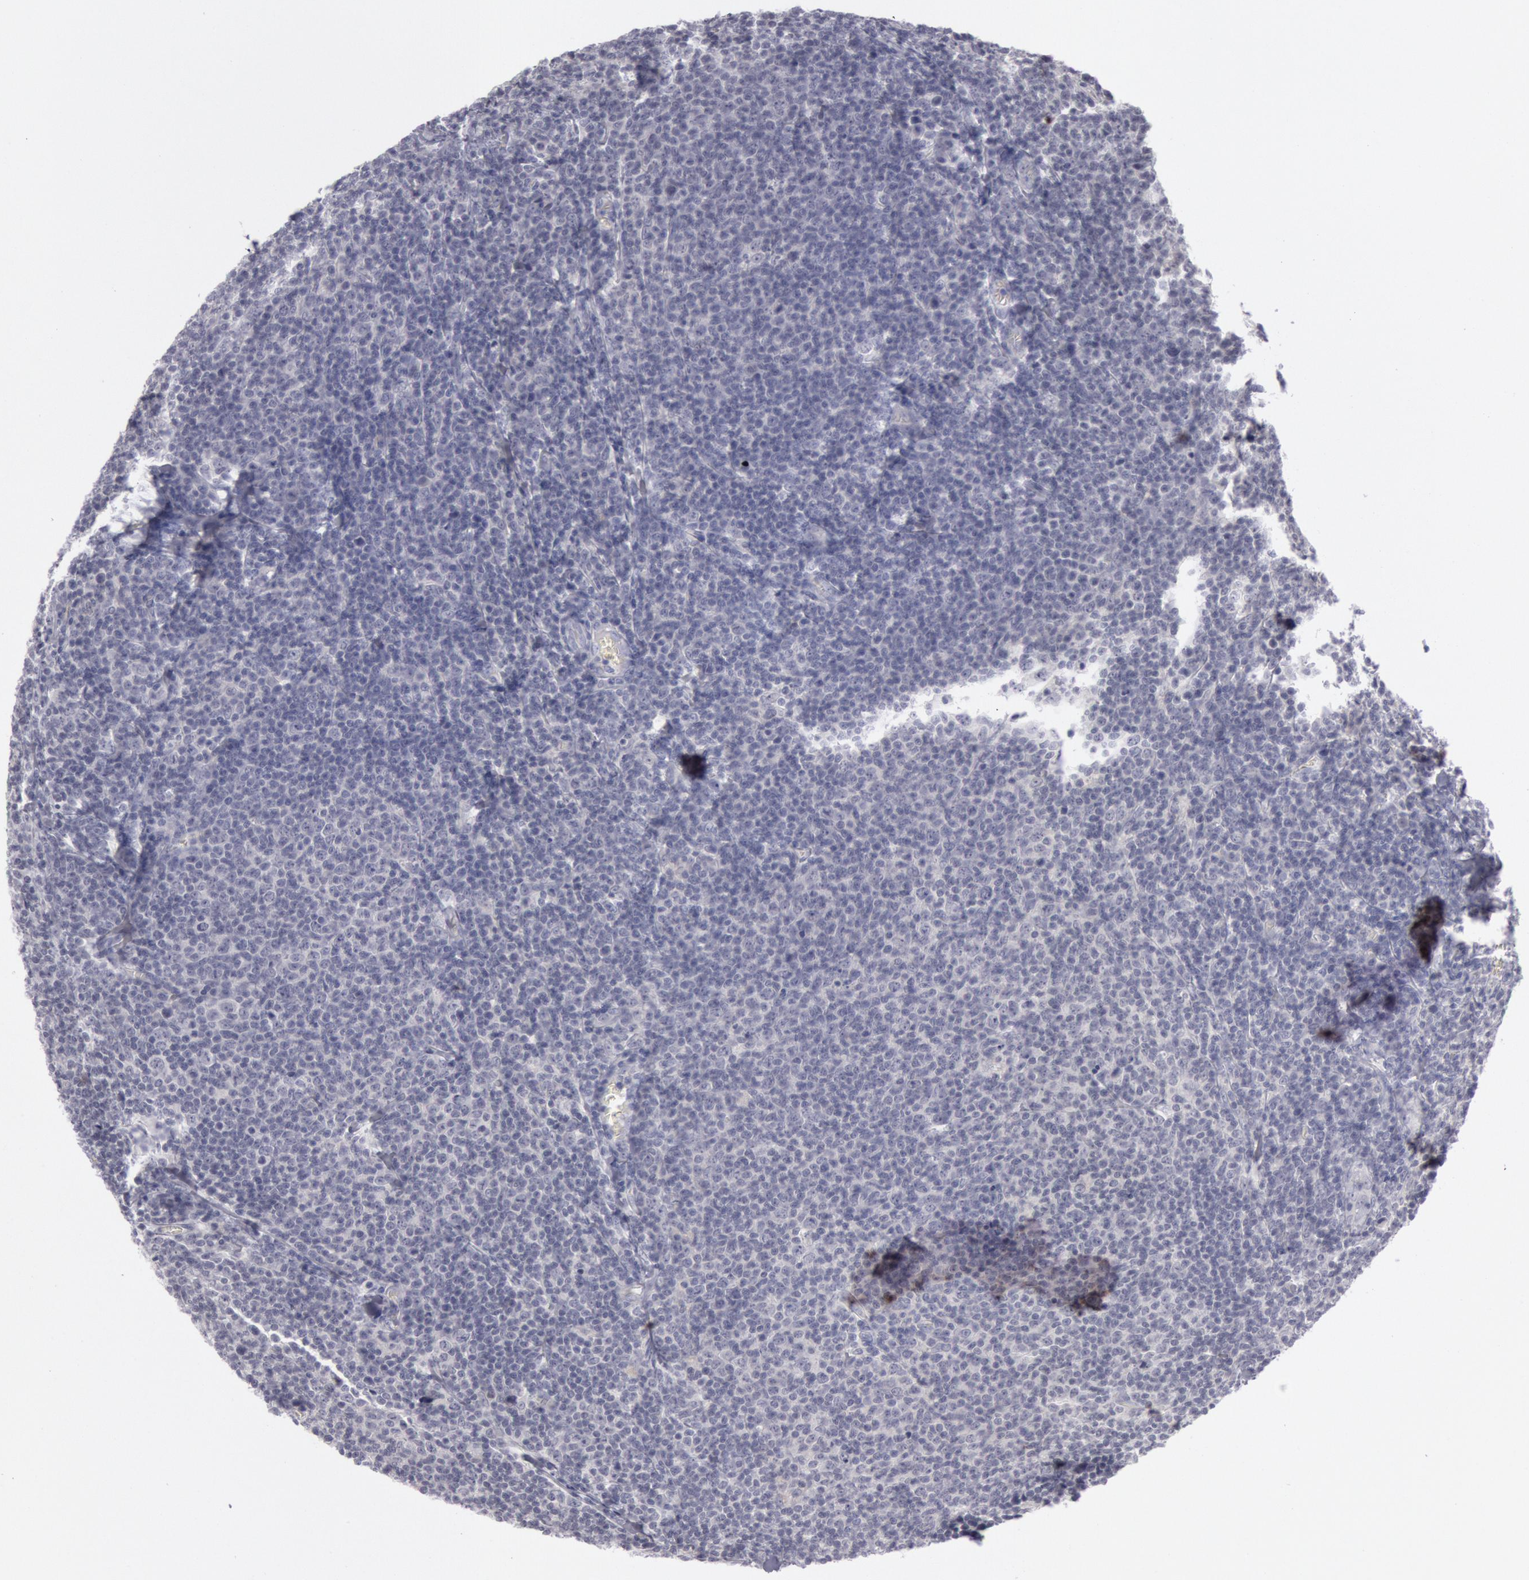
{"staining": {"intensity": "negative", "quantity": "none", "location": "none"}, "tissue": "lymphoma", "cell_type": "Tumor cells", "image_type": "cancer", "snomed": [{"axis": "morphology", "description": "Malignant lymphoma, non-Hodgkin's type, Low grade"}, {"axis": "topography", "description": "Lymph node"}], "caption": "DAB immunohistochemical staining of low-grade malignant lymphoma, non-Hodgkin's type displays no significant expression in tumor cells.", "gene": "KRT16", "patient": {"sex": "male", "age": 74}}